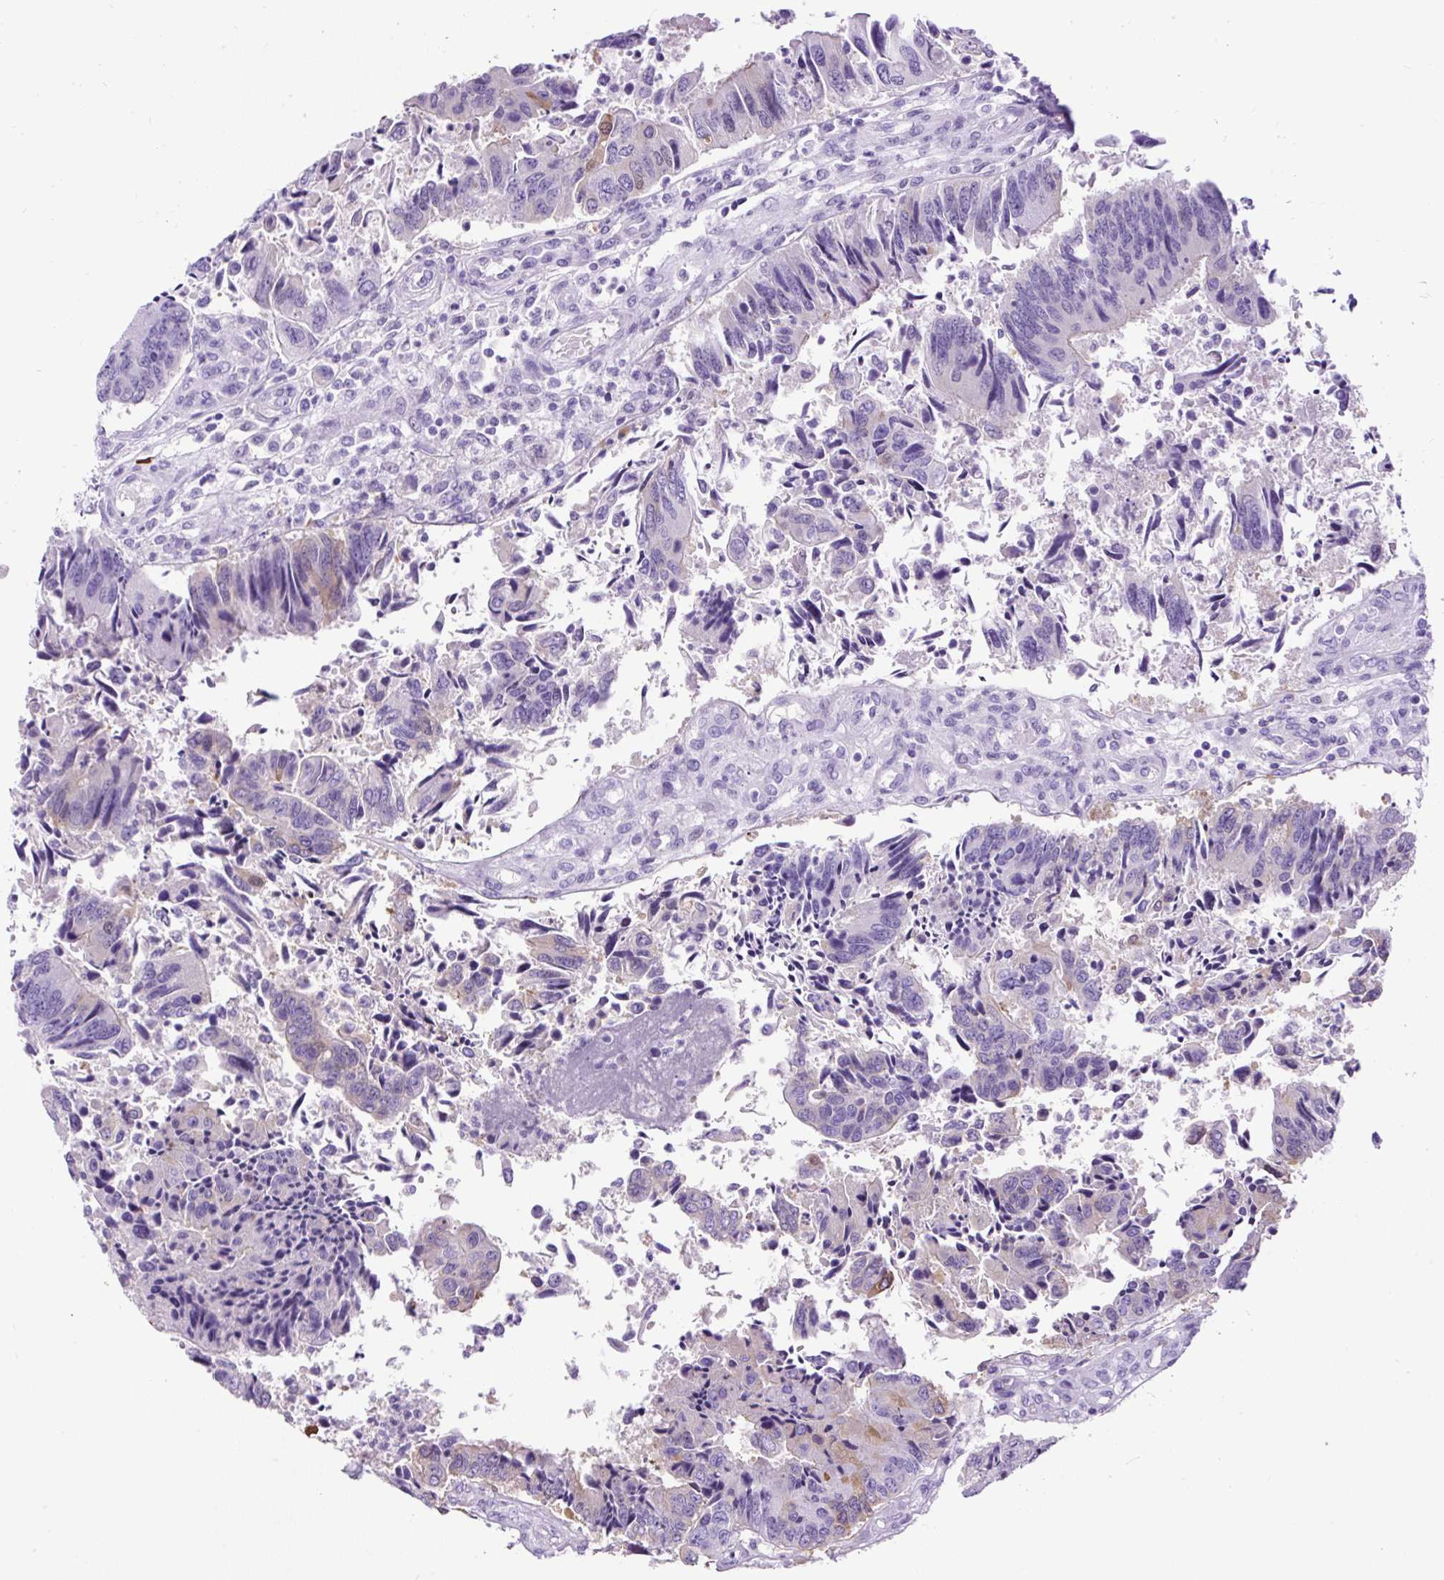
{"staining": {"intensity": "negative", "quantity": "none", "location": "none"}, "tissue": "colorectal cancer", "cell_type": "Tumor cells", "image_type": "cancer", "snomed": [{"axis": "morphology", "description": "Adenocarcinoma, NOS"}, {"axis": "topography", "description": "Colon"}], "caption": "Immunohistochemistry histopathology image of colorectal cancer stained for a protein (brown), which shows no staining in tumor cells. (IHC, brightfield microscopy, high magnification).", "gene": "PDIA2", "patient": {"sex": "female", "age": 67}}